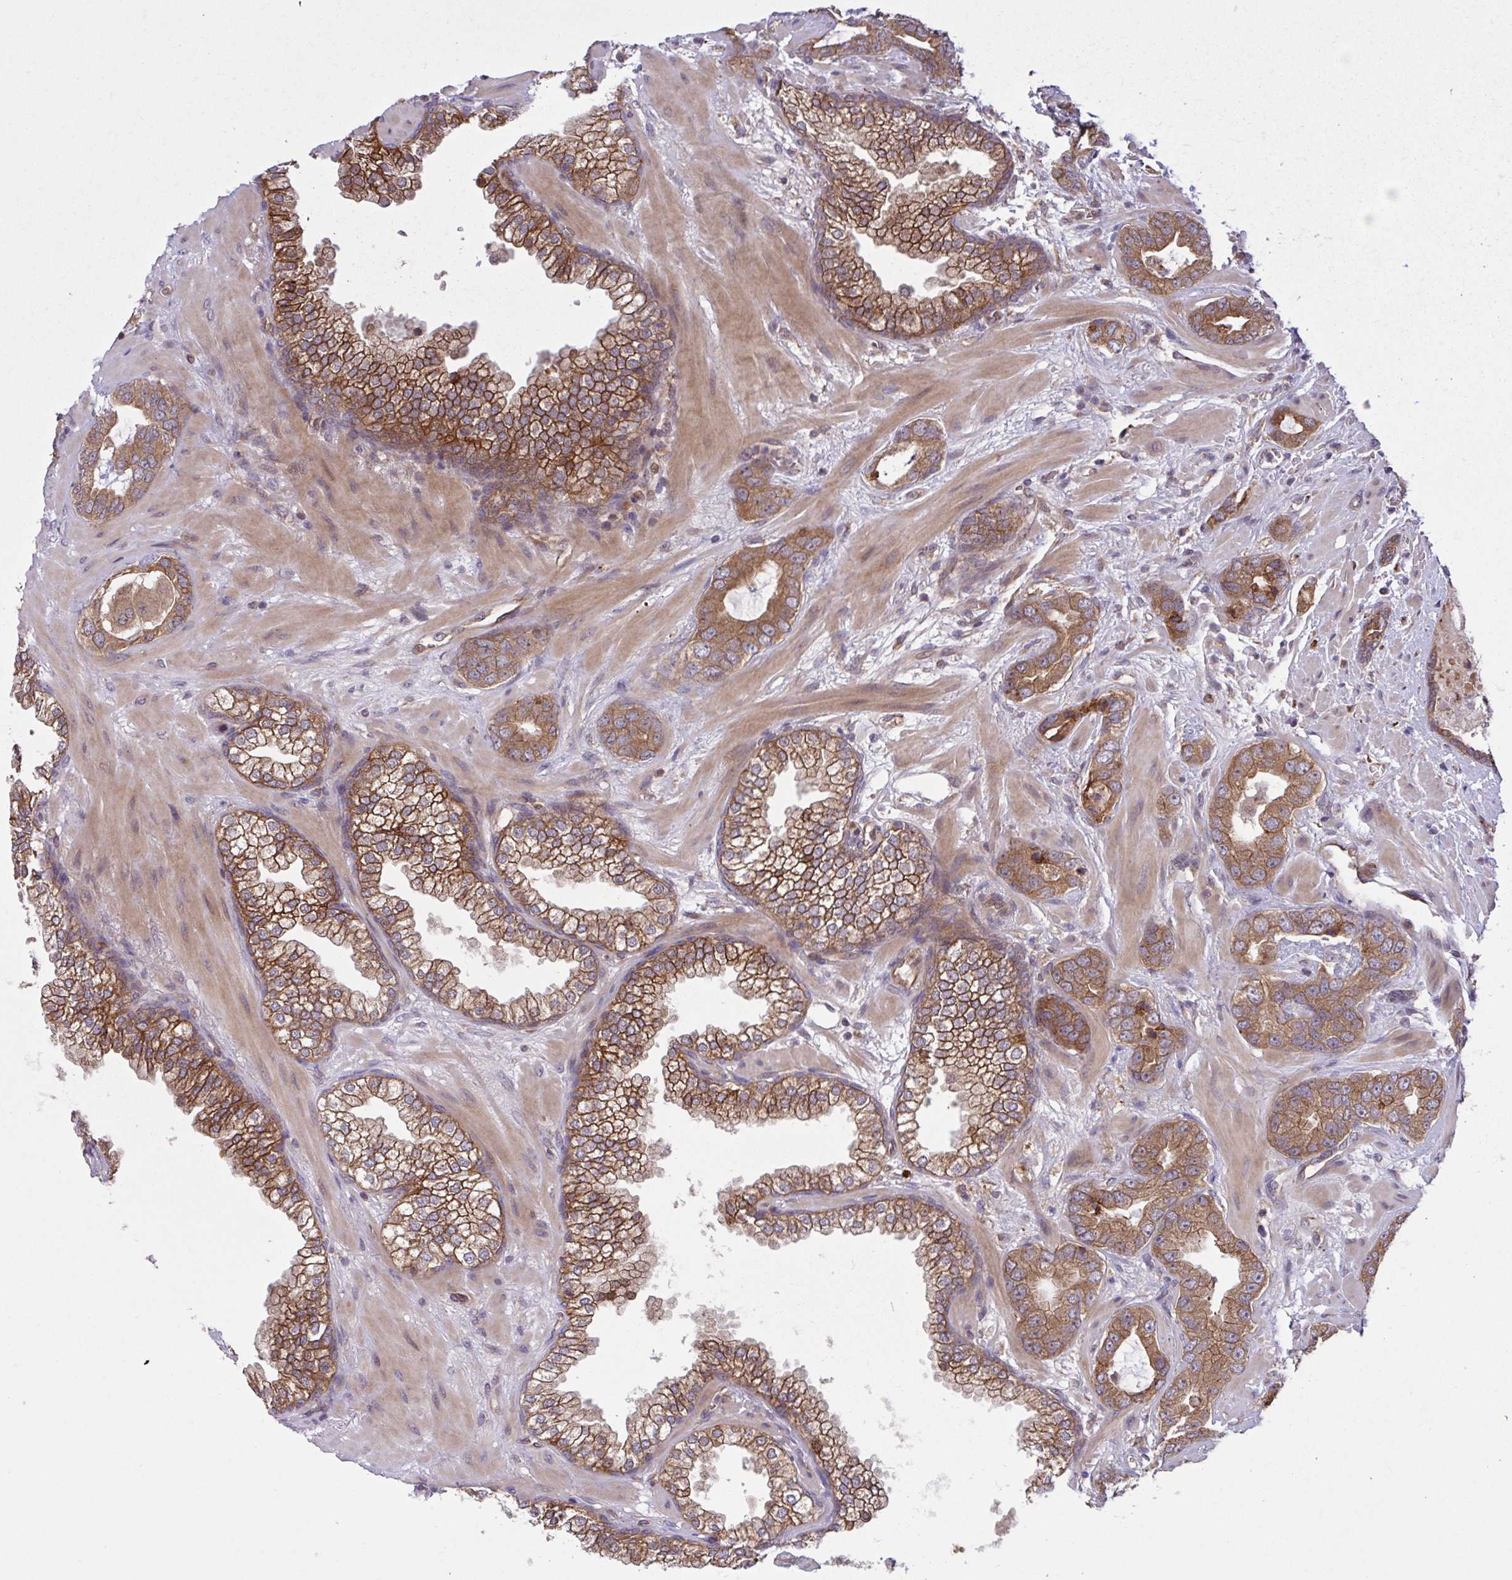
{"staining": {"intensity": "strong", "quantity": ">75%", "location": "cytoplasmic/membranous"}, "tissue": "prostate cancer", "cell_type": "Tumor cells", "image_type": "cancer", "snomed": [{"axis": "morphology", "description": "Adenocarcinoma, Low grade"}, {"axis": "topography", "description": "Prostate"}], "caption": "Prostate cancer (adenocarcinoma (low-grade)) was stained to show a protein in brown. There is high levels of strong cytoplasmic/membranous positivity in approximately >75% of tumor cells.", "gene": "INTS10", "patient": {"sex": "male", "age": 62}}